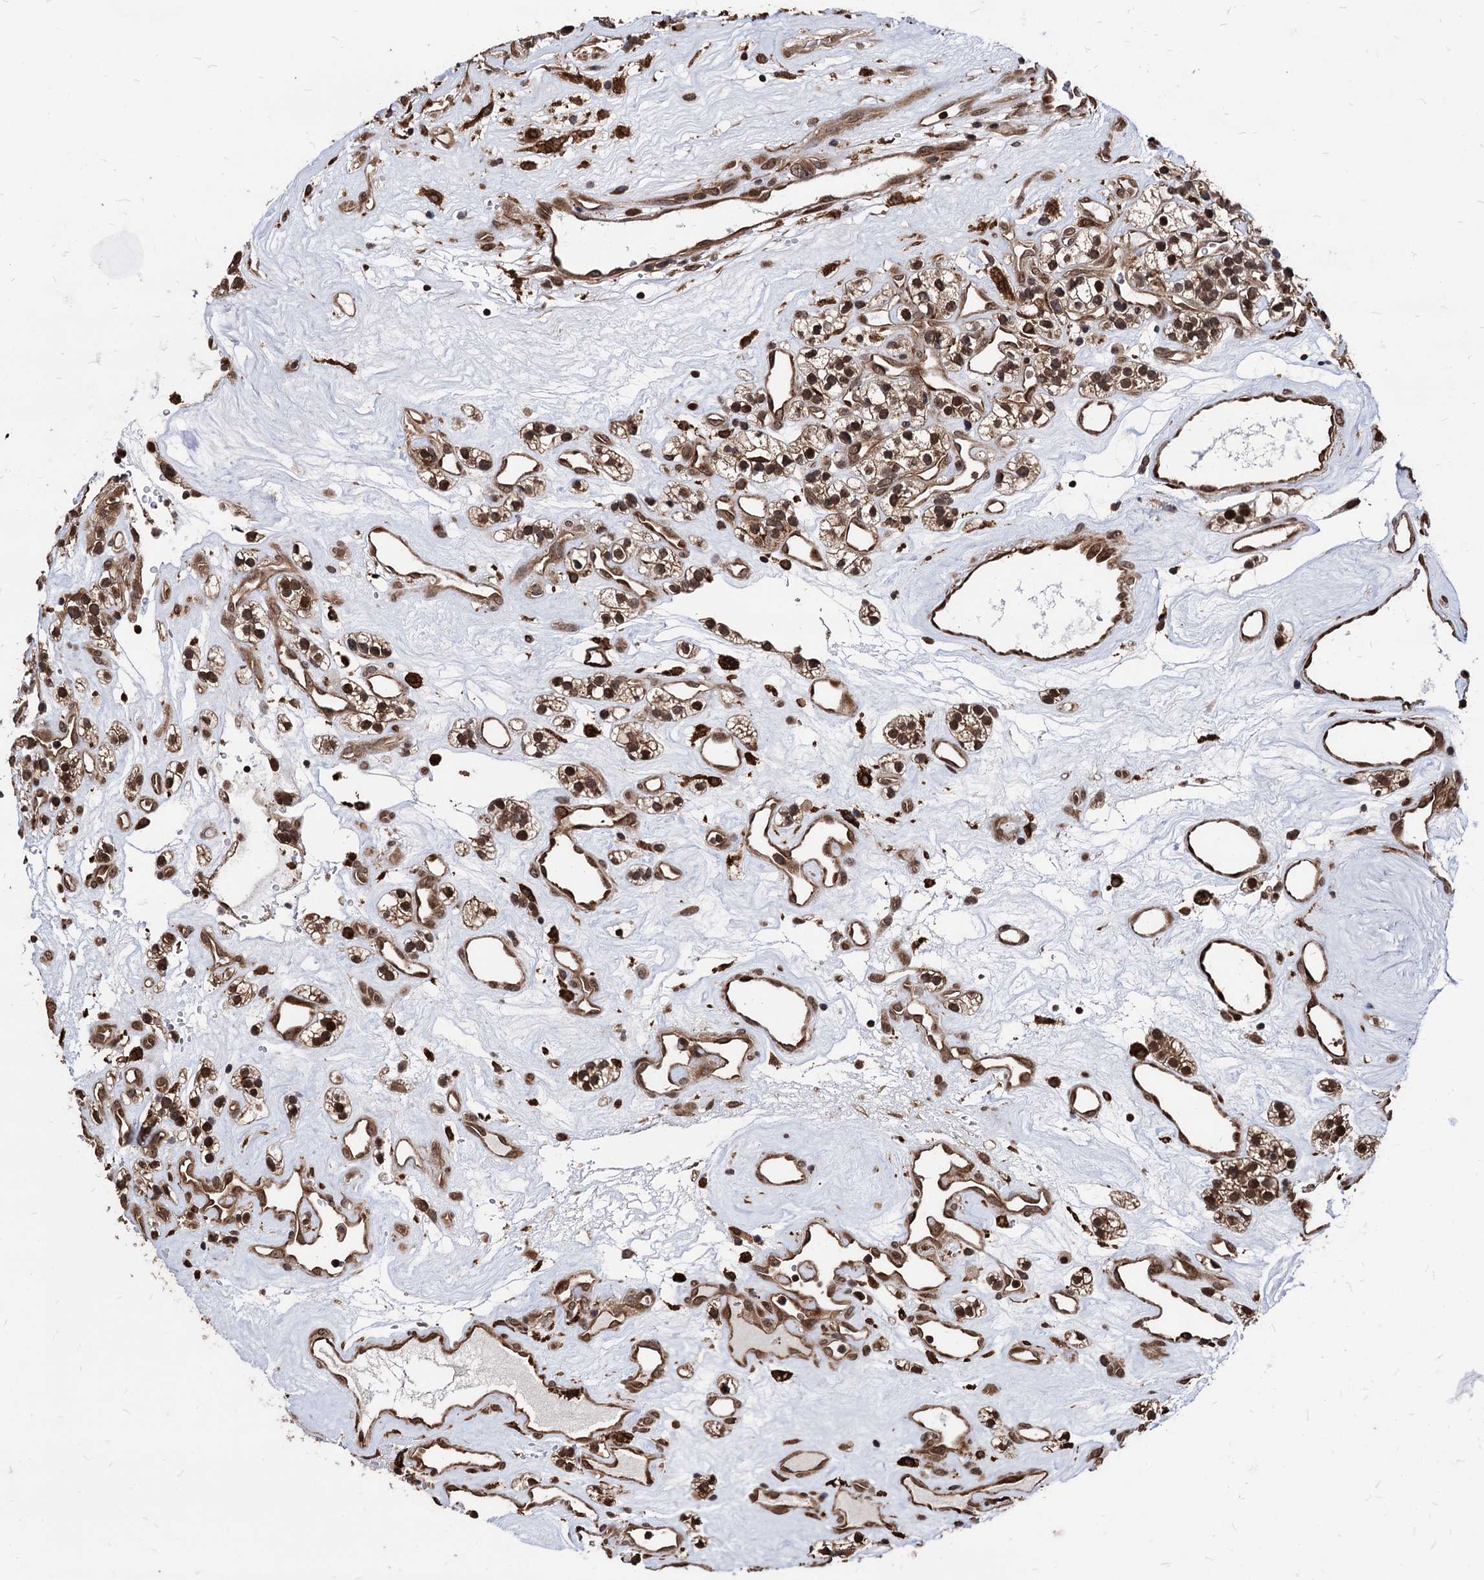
{"staining": {"intensity": "moderate", "quantity": ">75%", "location": "cytoplasmic/membranous,nuclear"}, "tissue": "renal cancer", "cell_type": "Tumor cells", "image_type": "cancer", "snomed": [{"axis": "morphology", "description": "Adenocarcinoma, NOS"}, {"axis": "topography", "description": "Kidney"}], "caption": "A brown stain highlights moderate cytoplasmic/membranous and nuclear positivity of a protein in human renal cancer tumor cells.", "gene": "ANKRD12", "patient": {"sex": "female", "age": 57}}